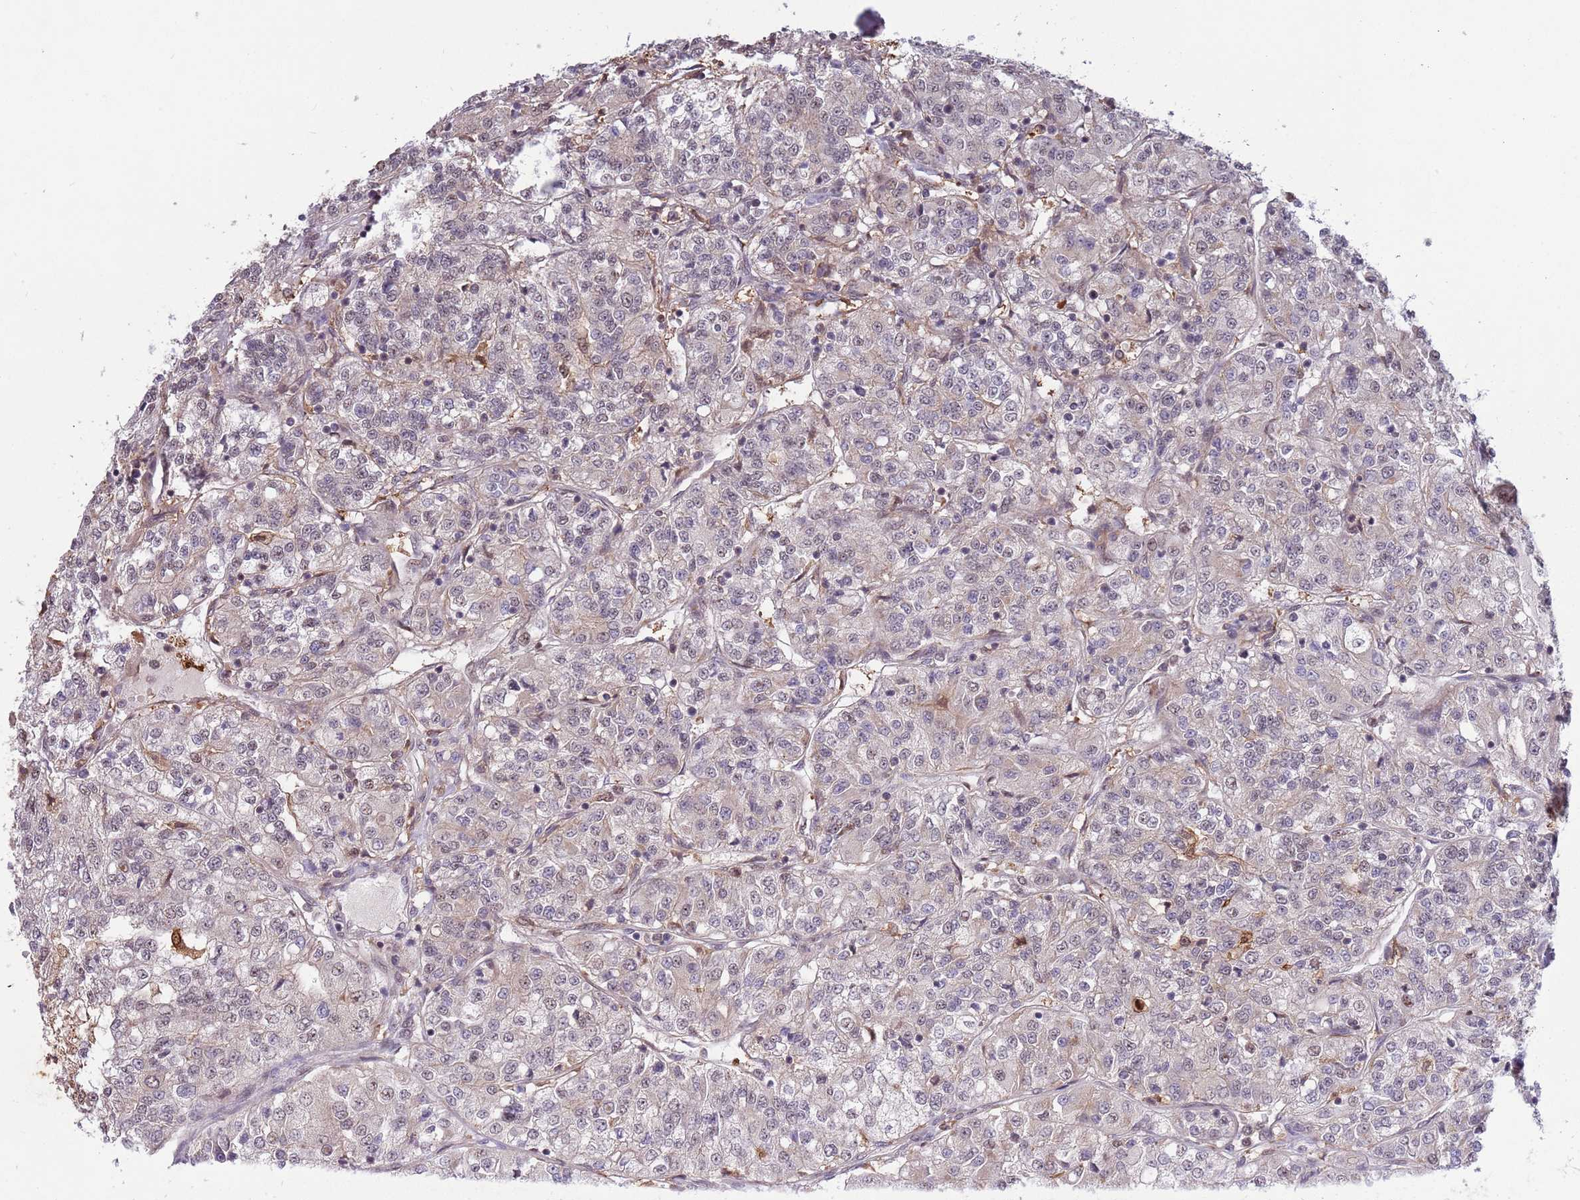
{"staining": {"intensity": "negative", "quantity": "none", "location": "none"}, "tissue": "renal cancer", "cell_type": "Tumor cells", "image_type": "cancer", "snomed": [{"axis": "morphology", "description": "Adenocarcinoma, NOS"}, {"axis": "topography", "description": "Kidney"}], "caption": "Human renal cancer (adenocarcinoma) stained for a protein using immunohistochemistry reveals no expression in tumor cells.", "gene": "CCNJL", "patient": {"sex": "female", "age": 63}}